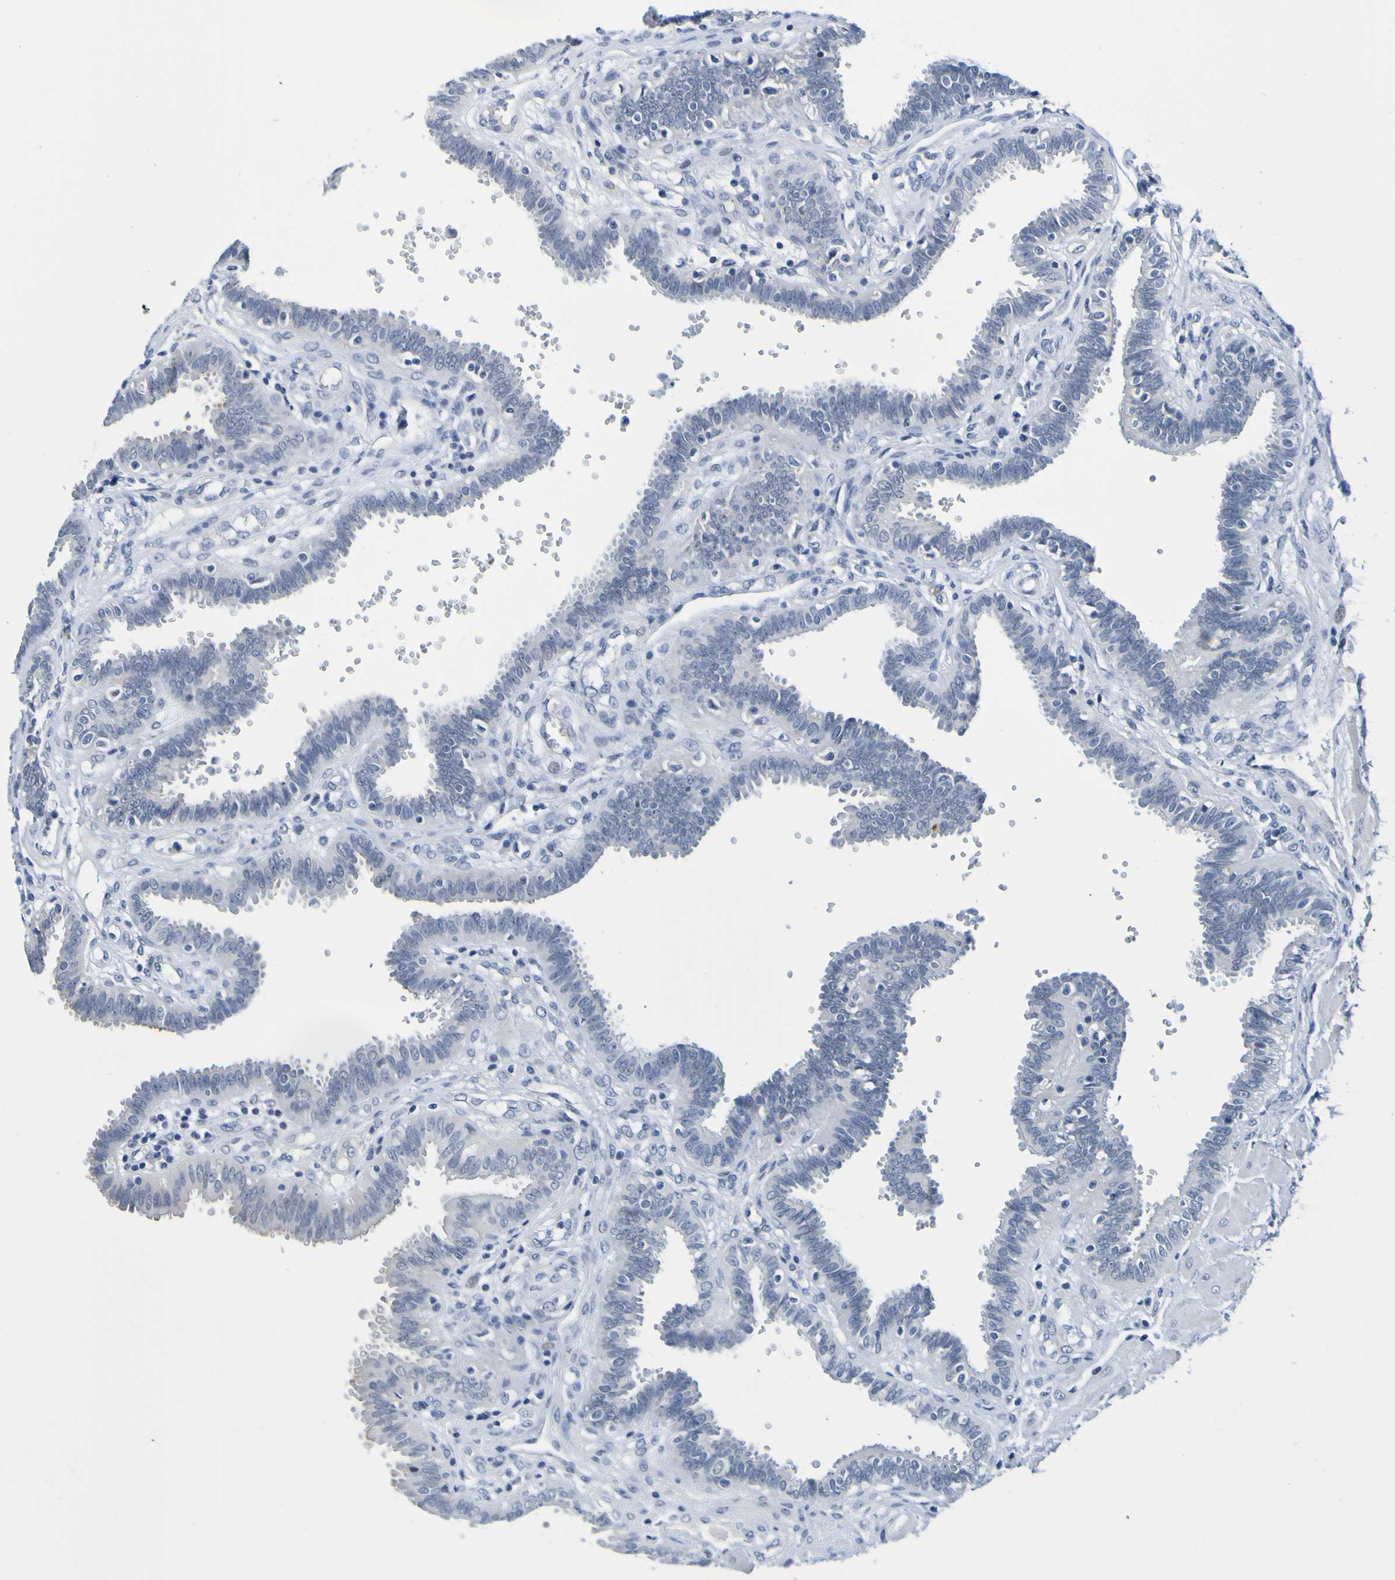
{"staining": {"intensity": "negative", "quantity": "none", "location": "none"}, "tissue": "fallopian tube", "cell_type": "Glandular cells", "image_type": "normal", "snomed": [{"axis": "morphology", "description": "Normal tissue, NOS"}, {"axis": "topography", "description": "Fallopian tube"}], "caption": "DAB immunohistochemical staining of benign fallopian tube displays no significant expression in glandular cells.", "gene": "VMA21", "patient": {"sex": "female", "age": 32}}